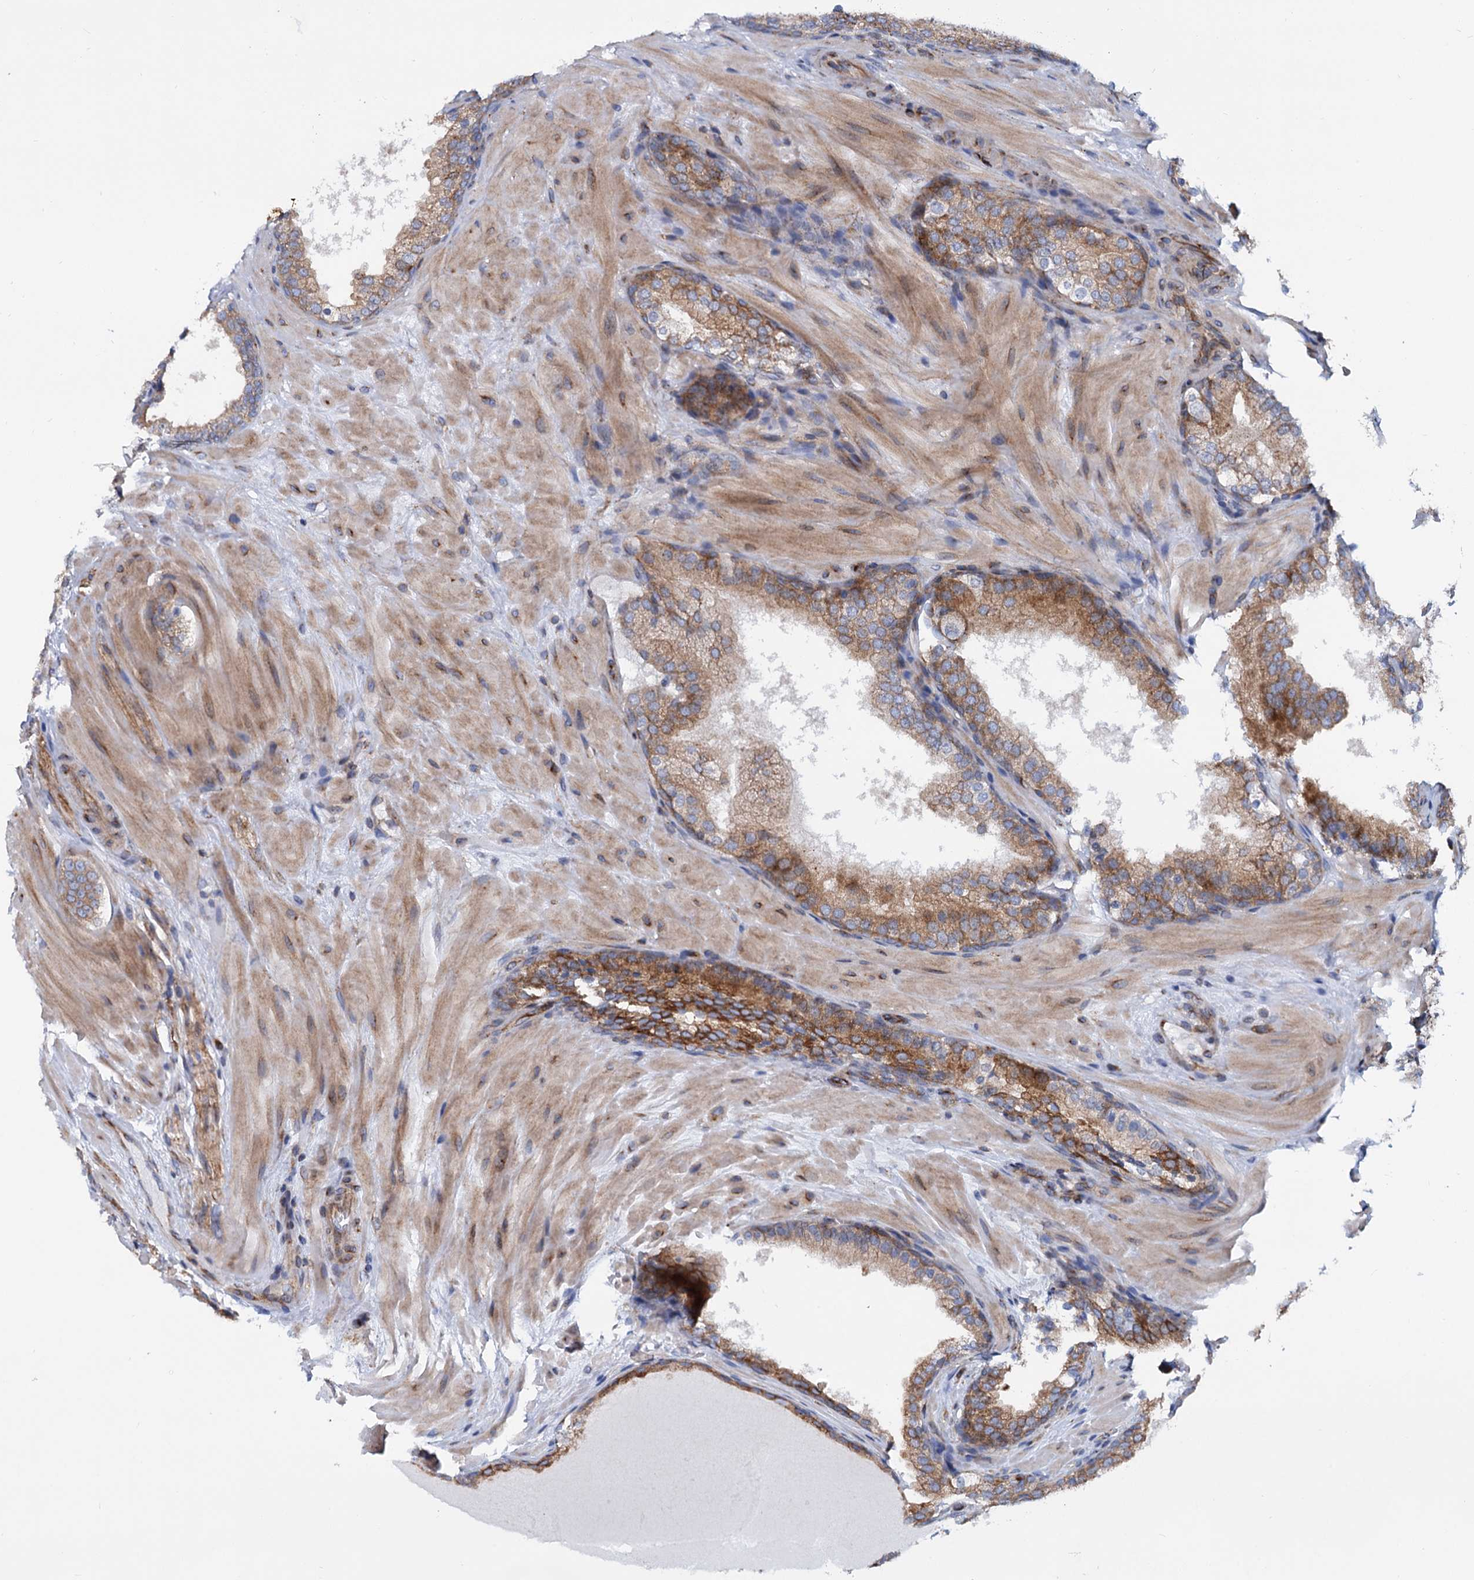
{"staining": {"intensity": "moderate", "quantity": ">75%", "location": "cytoplasmic/membranous"}, "tissue": "prostate cancer", "cell_type": "Tumor cells", "image_type": "cancer", "snomed": [{"axis": "morphology", "description": "Adenocarcinoma, High grade"}, {"axis": "topography", "description": "Prostate"}], "caption": "Brown immunohistochemical staining in adenocarcinoma (high-grade) (prostate) exhibits moderate cytoplasmic/membranous staining in about >75% of tumor cells.", "gene": "PSEN1", "patient": {"sex": "male", "age": 60}}